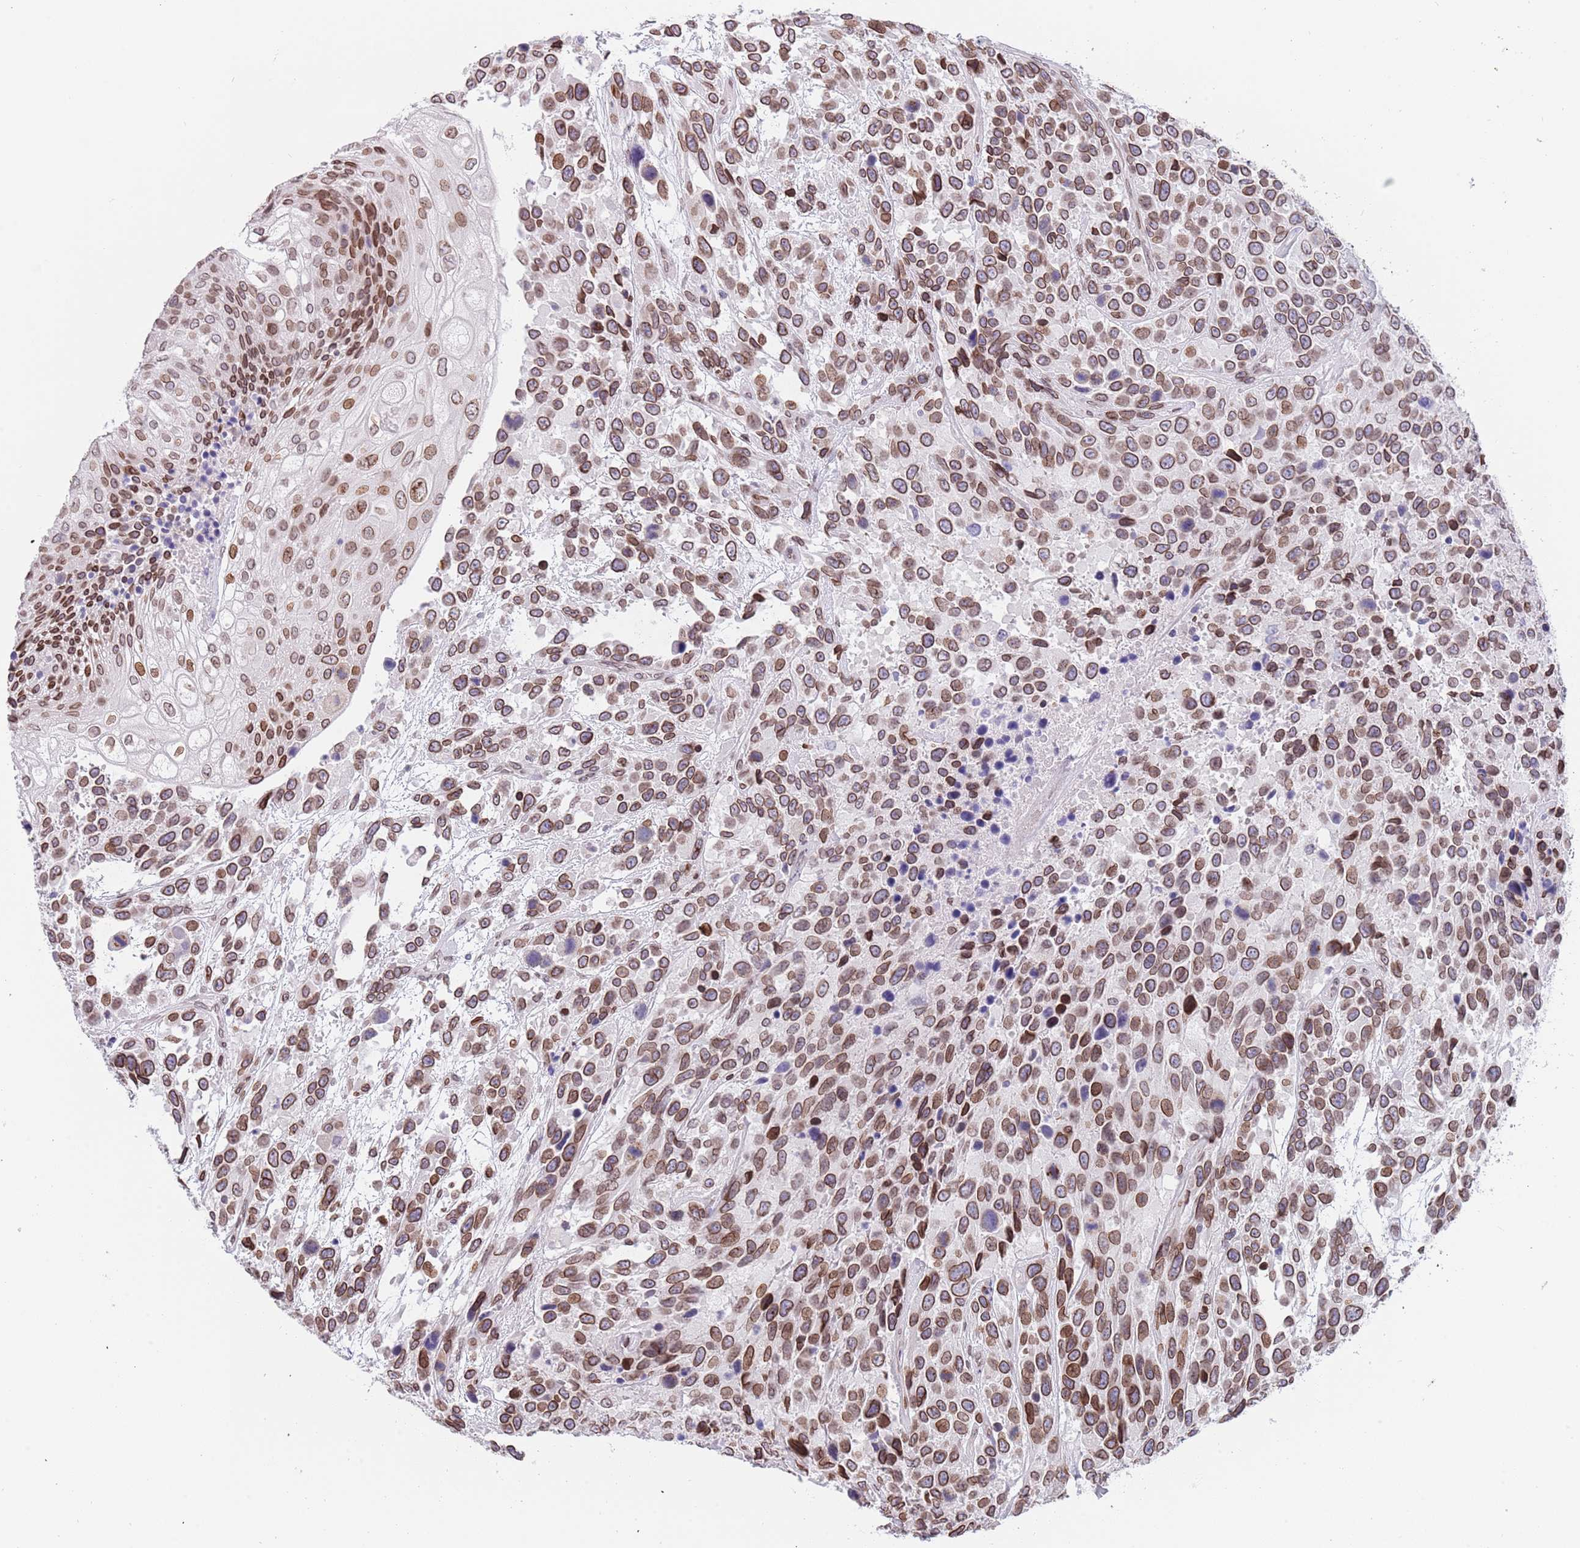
{"staining": {"intensity": "moderate", "quantity": ">75%", "location": "cytoplasmic/membranous,nuclear"}, "tissue": "urothelial cancer", "cell_type": "Tumor cells", "image_type": "cancer", "snomed": [{"axis": "morphology", "description": "Urothelial carcinoma, High grade"}, {"axis": "topography", "description": "Urinary bladder"}], "caption": "Human urothelial cancer stained with a protein marker reveals moderate staining in tumor cells.", "gene": "KLHDC2", "patient": {"sex": "female", "age": 70}}